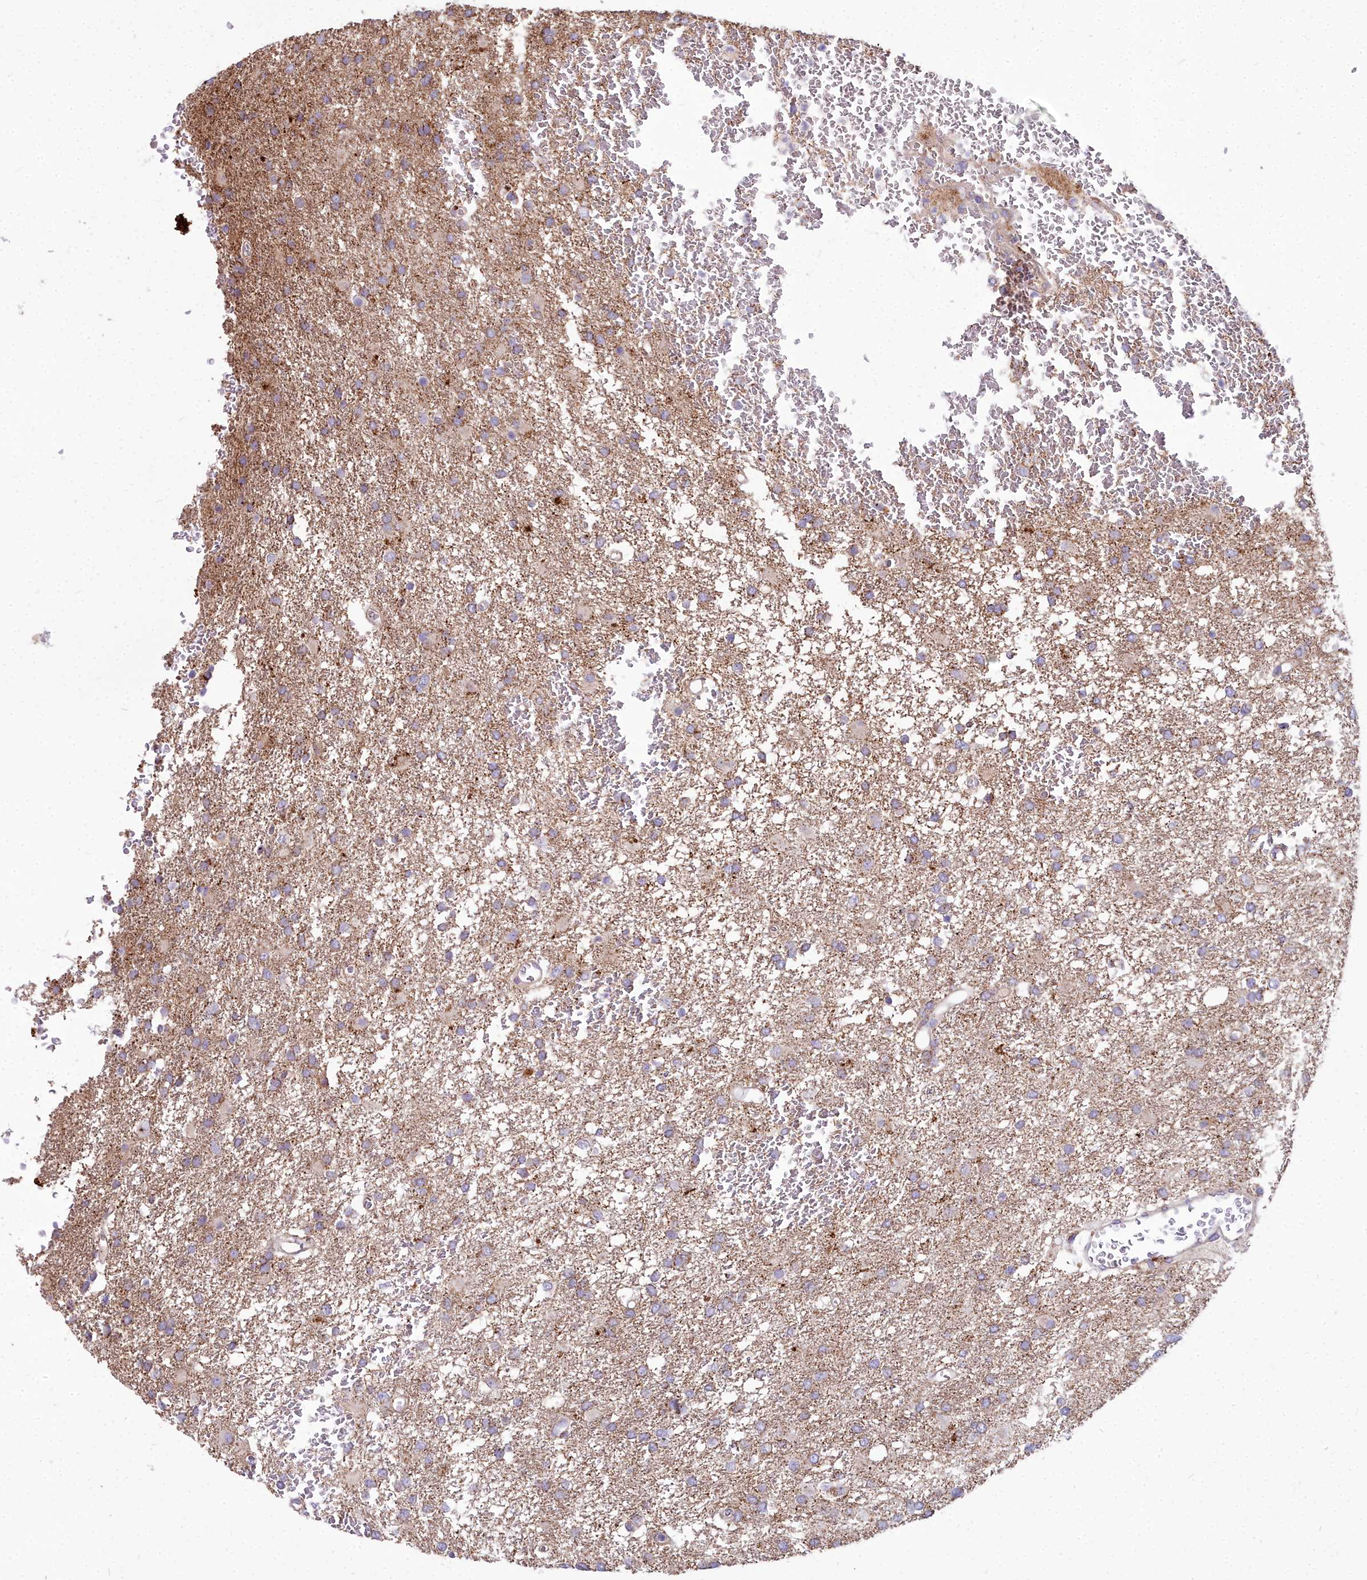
{"staining": {"intensity": "moderate", "quantity": "25%-75%", "location": "cytoplasmic/membranous"}, "tissue": "glioma", "cell_type": "Tumor cells", "image_type": "cancer", "snomed": [{"axis": "morphology", "description": "Glioma, malignant, High grade"}, {"axis": "topography", "description": "Brain"}], "caption": "Immunohistochemical staining of glioma exhibits medium levels of moderate cytoplasmic/membranous staining in approximately 25%-75% of tumor cells.", "gene": "FRMPD1", "patient": {"sex": "female", "age": 74}}